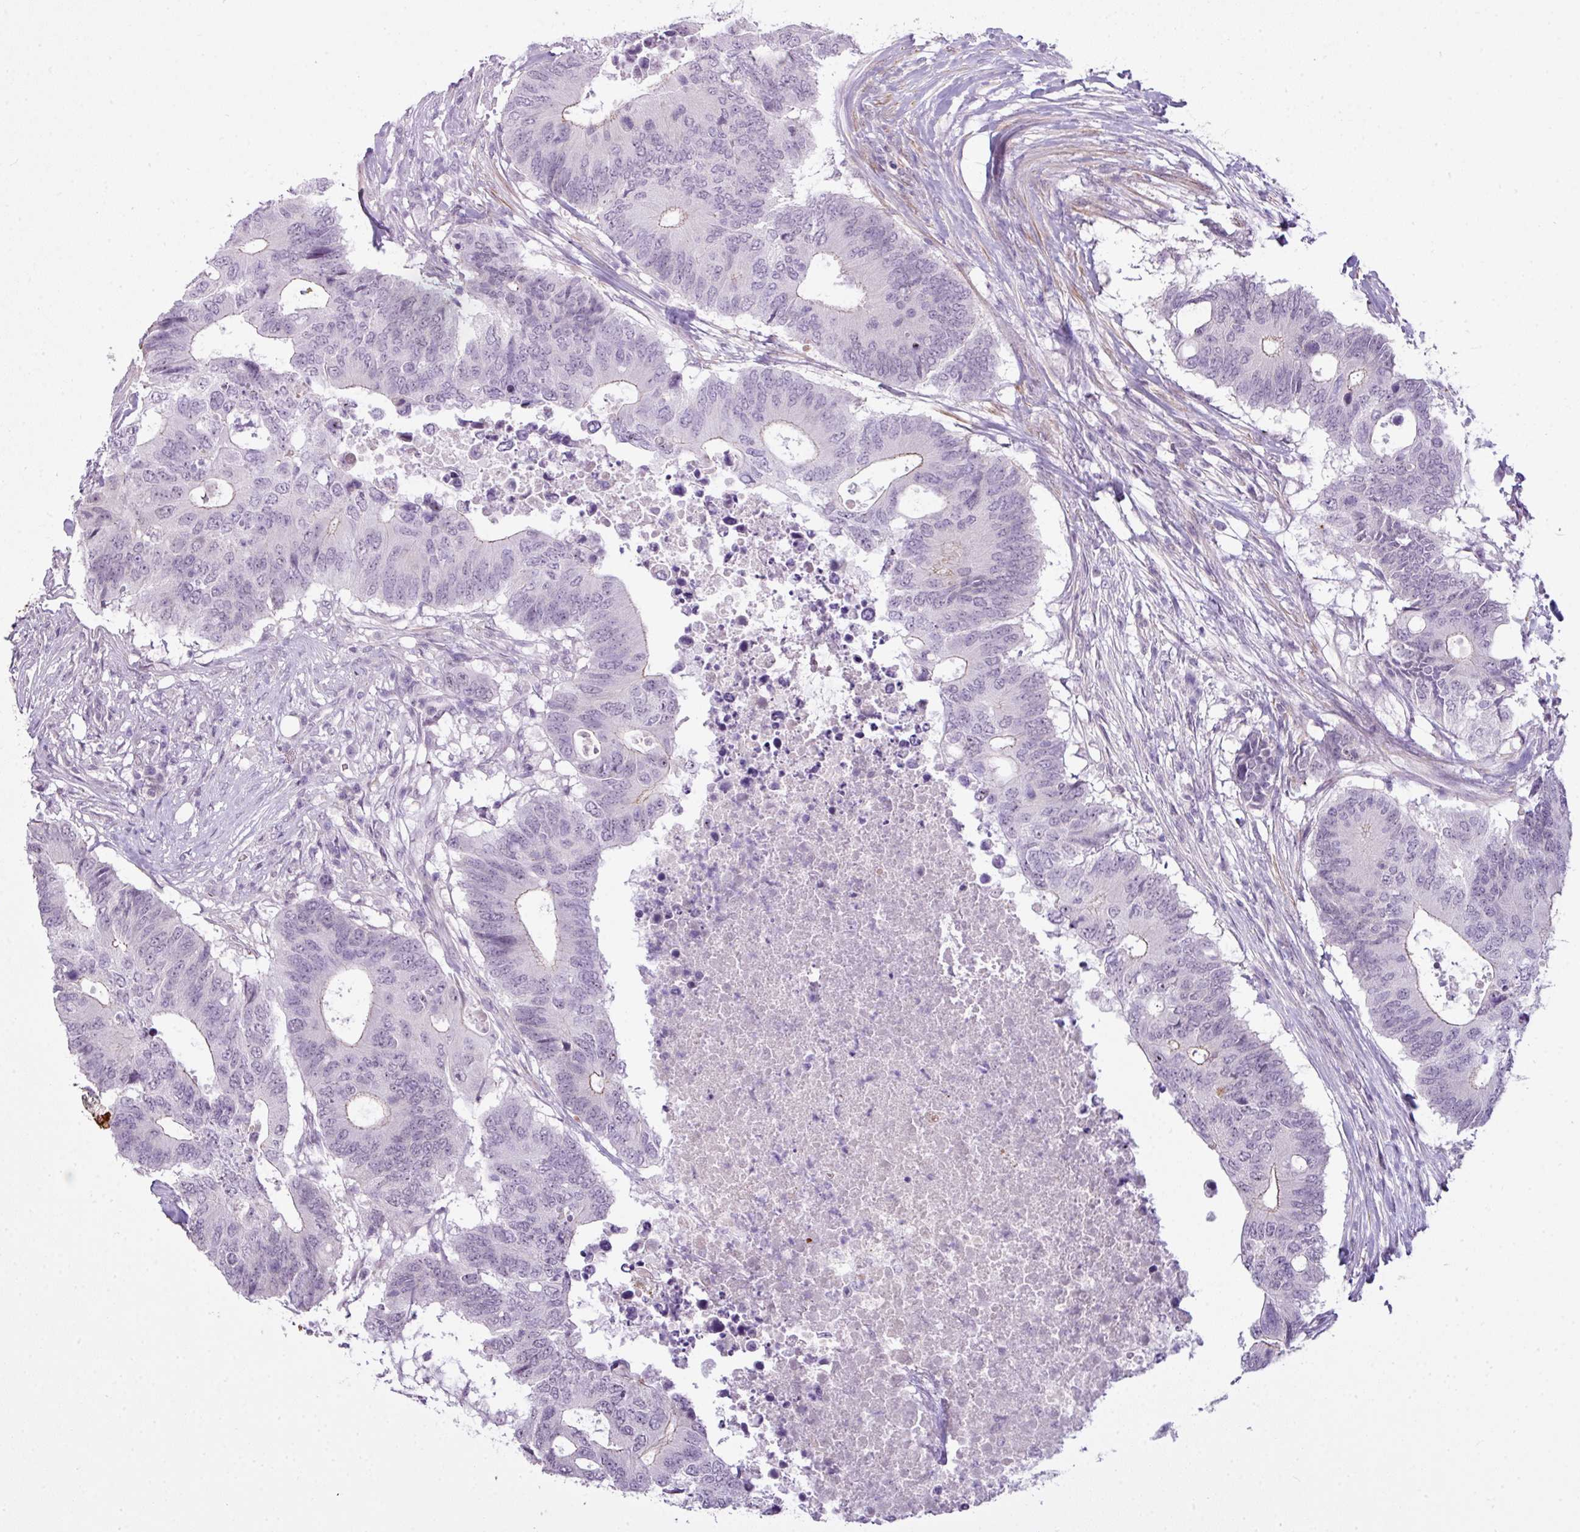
{"staining": {"intensity": "negative", "quantity": "none", "location": "none"}, "tissue": "colorectal cancer", "cell_type": "Tumor cells", "image_type": "cancer", "snomed": [{"axis": "morphology", "description": "Adenocarcinoma, NOS"}, {"axis": "topography", "description": "Colon"}], "caption": "This is an immunohistochemistry photomicrograph of human colorectal cancer. There is no expression in tumor cells.", "gene": "ZNF688", "patient": {"sex": "male", "age": 71}}